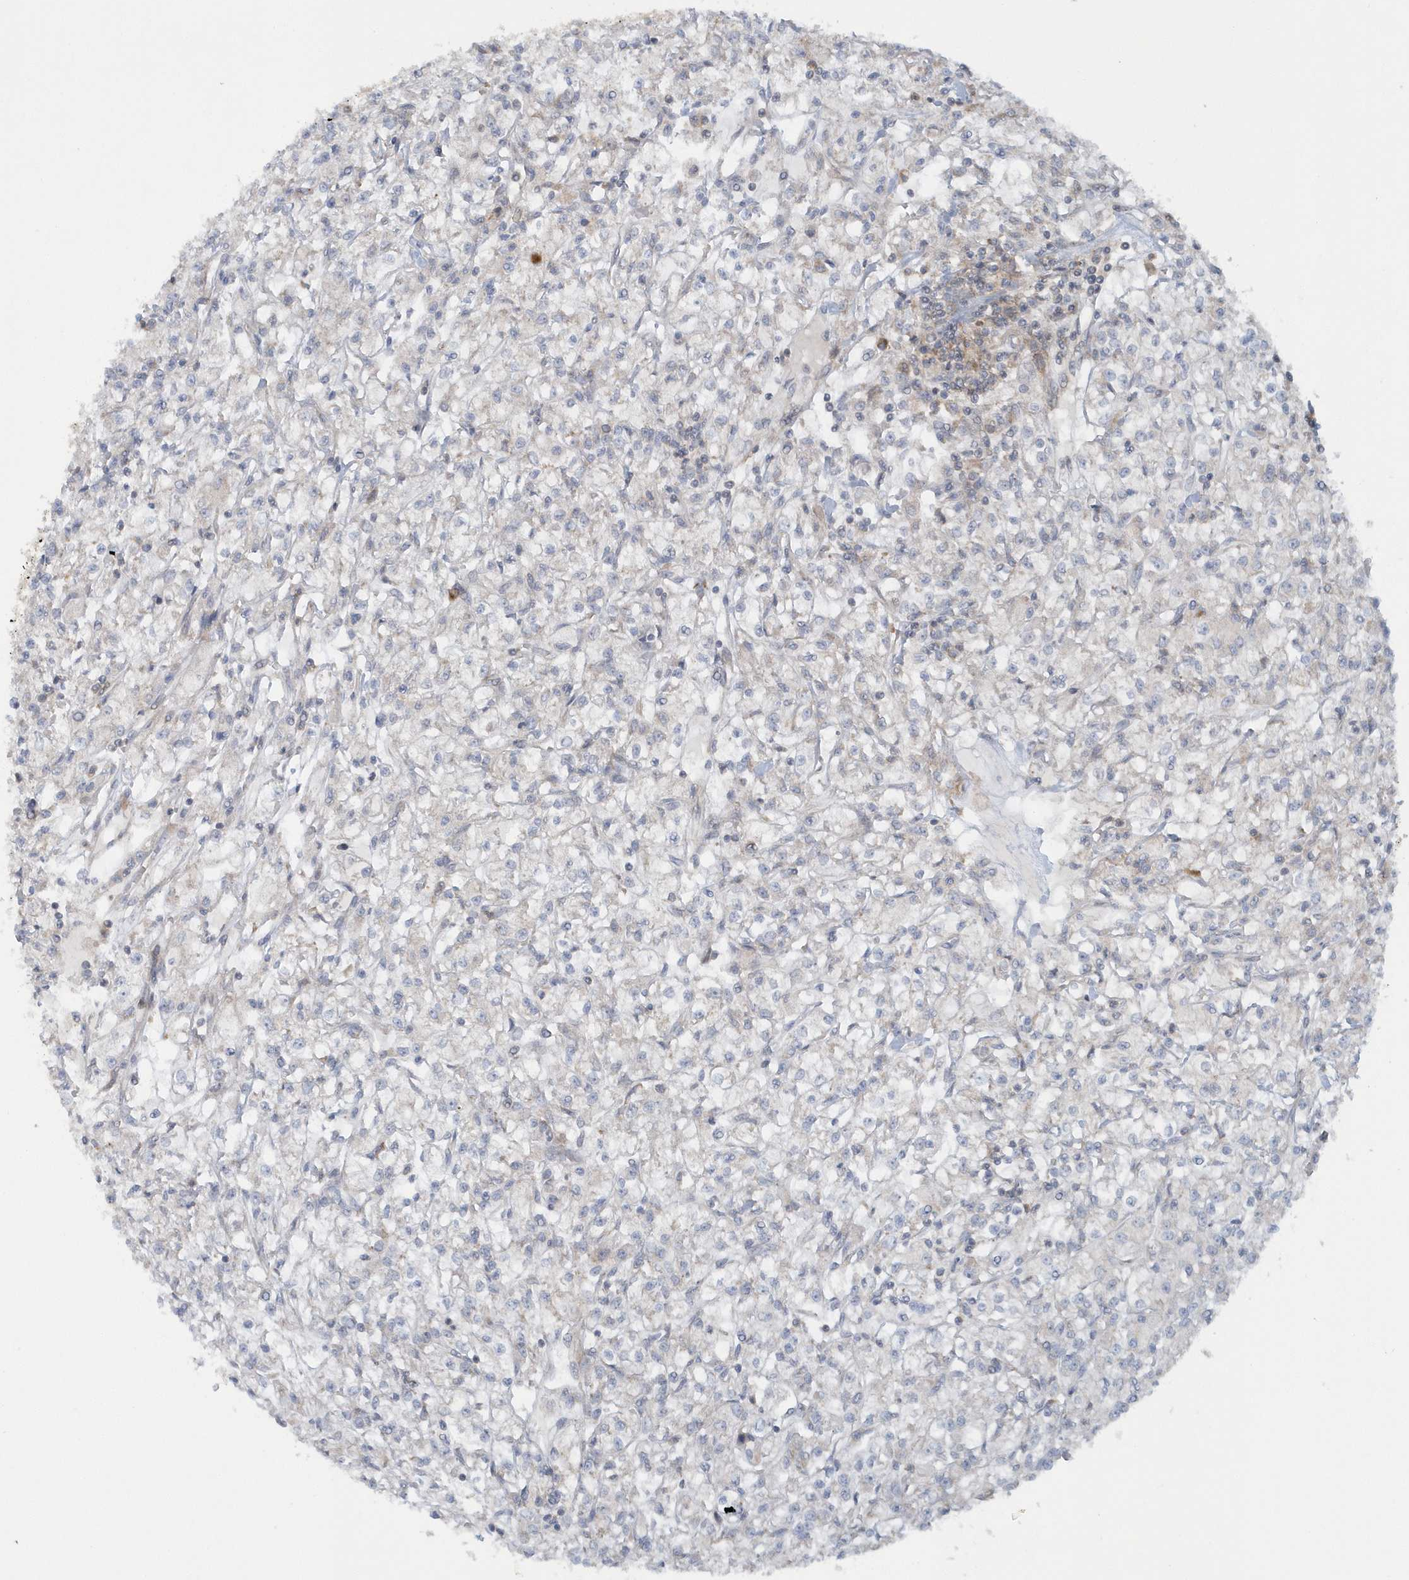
{"staining": {"intensity": "negative", "quantity": "none", "location": "none"}, "tissue": "renal cancer", "cell_type": "Tumor cells", "image_type": "cancer", "snomed": [{"axis": "morphology", "description": "Adenocarcinoma, NOS"}, {"axis": "topography", "description": "Kidney"}], "caption": "The IHC image has no significant expression in tumor cells of renal cancer (adenocarcinoma) tissue. (Brightfield microscopy of DAB (3,3'-diaminobenzidine) immunohistochemistry (IHC) at high magnification).", "gene": "CNOT10", "patient": {"sex": "female", "age": 59}}